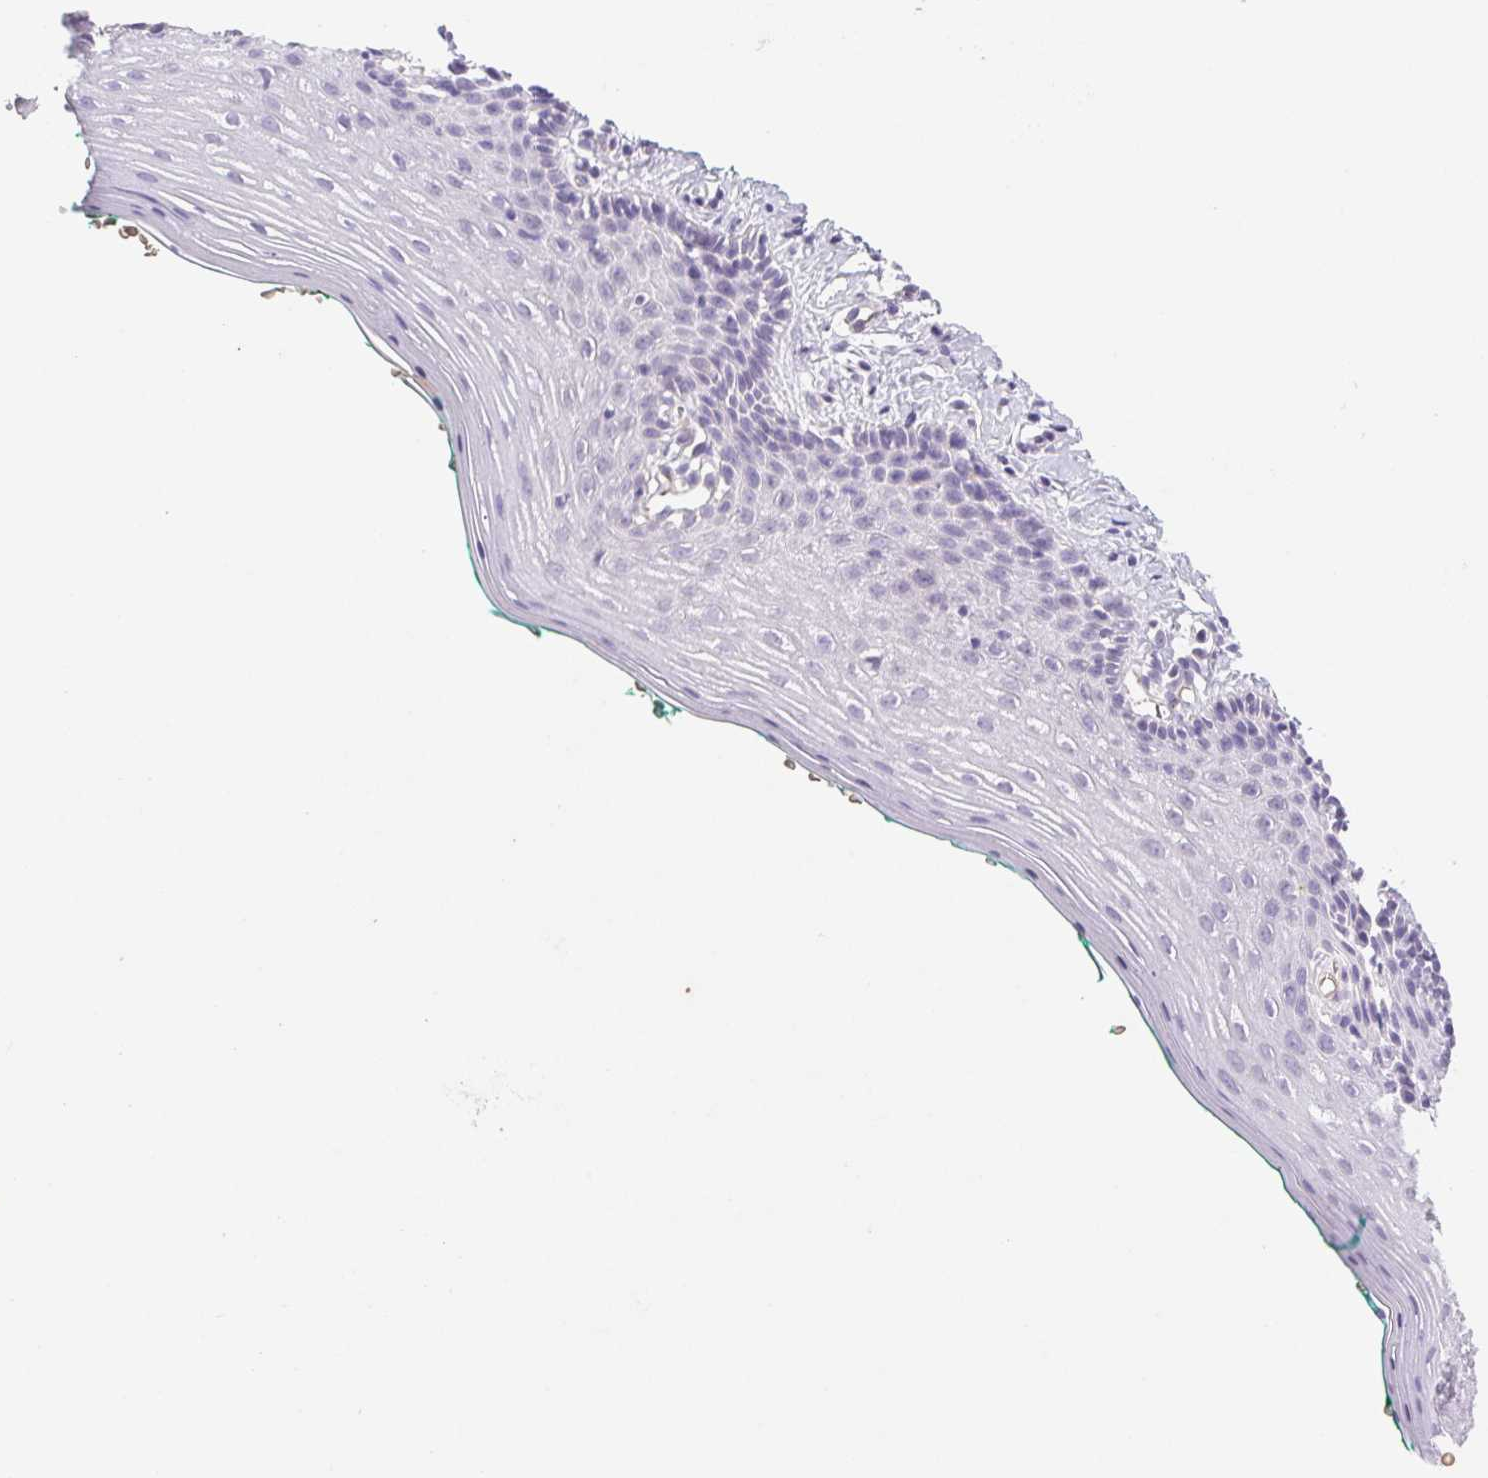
{"staining": {"intensity": "negative", "quantity": "none", "location": "none"}, "tissue": "vagina", "cell_type": "Squamous epithelial cells", "image_type": "normal", "snomed": [{"axis": "morphology", "description": "Normal tissue, NOS"}, {"axis": "topography", "description": "Vagina"}], "caption": "An immunohistochemistry (IHC) histopathology image of unremarkable vagina is shown. There is no staining in squamous epithelial cells of vagina.", "gene": "IGFL3", "patient": {"sex": "female", "age": 42}}